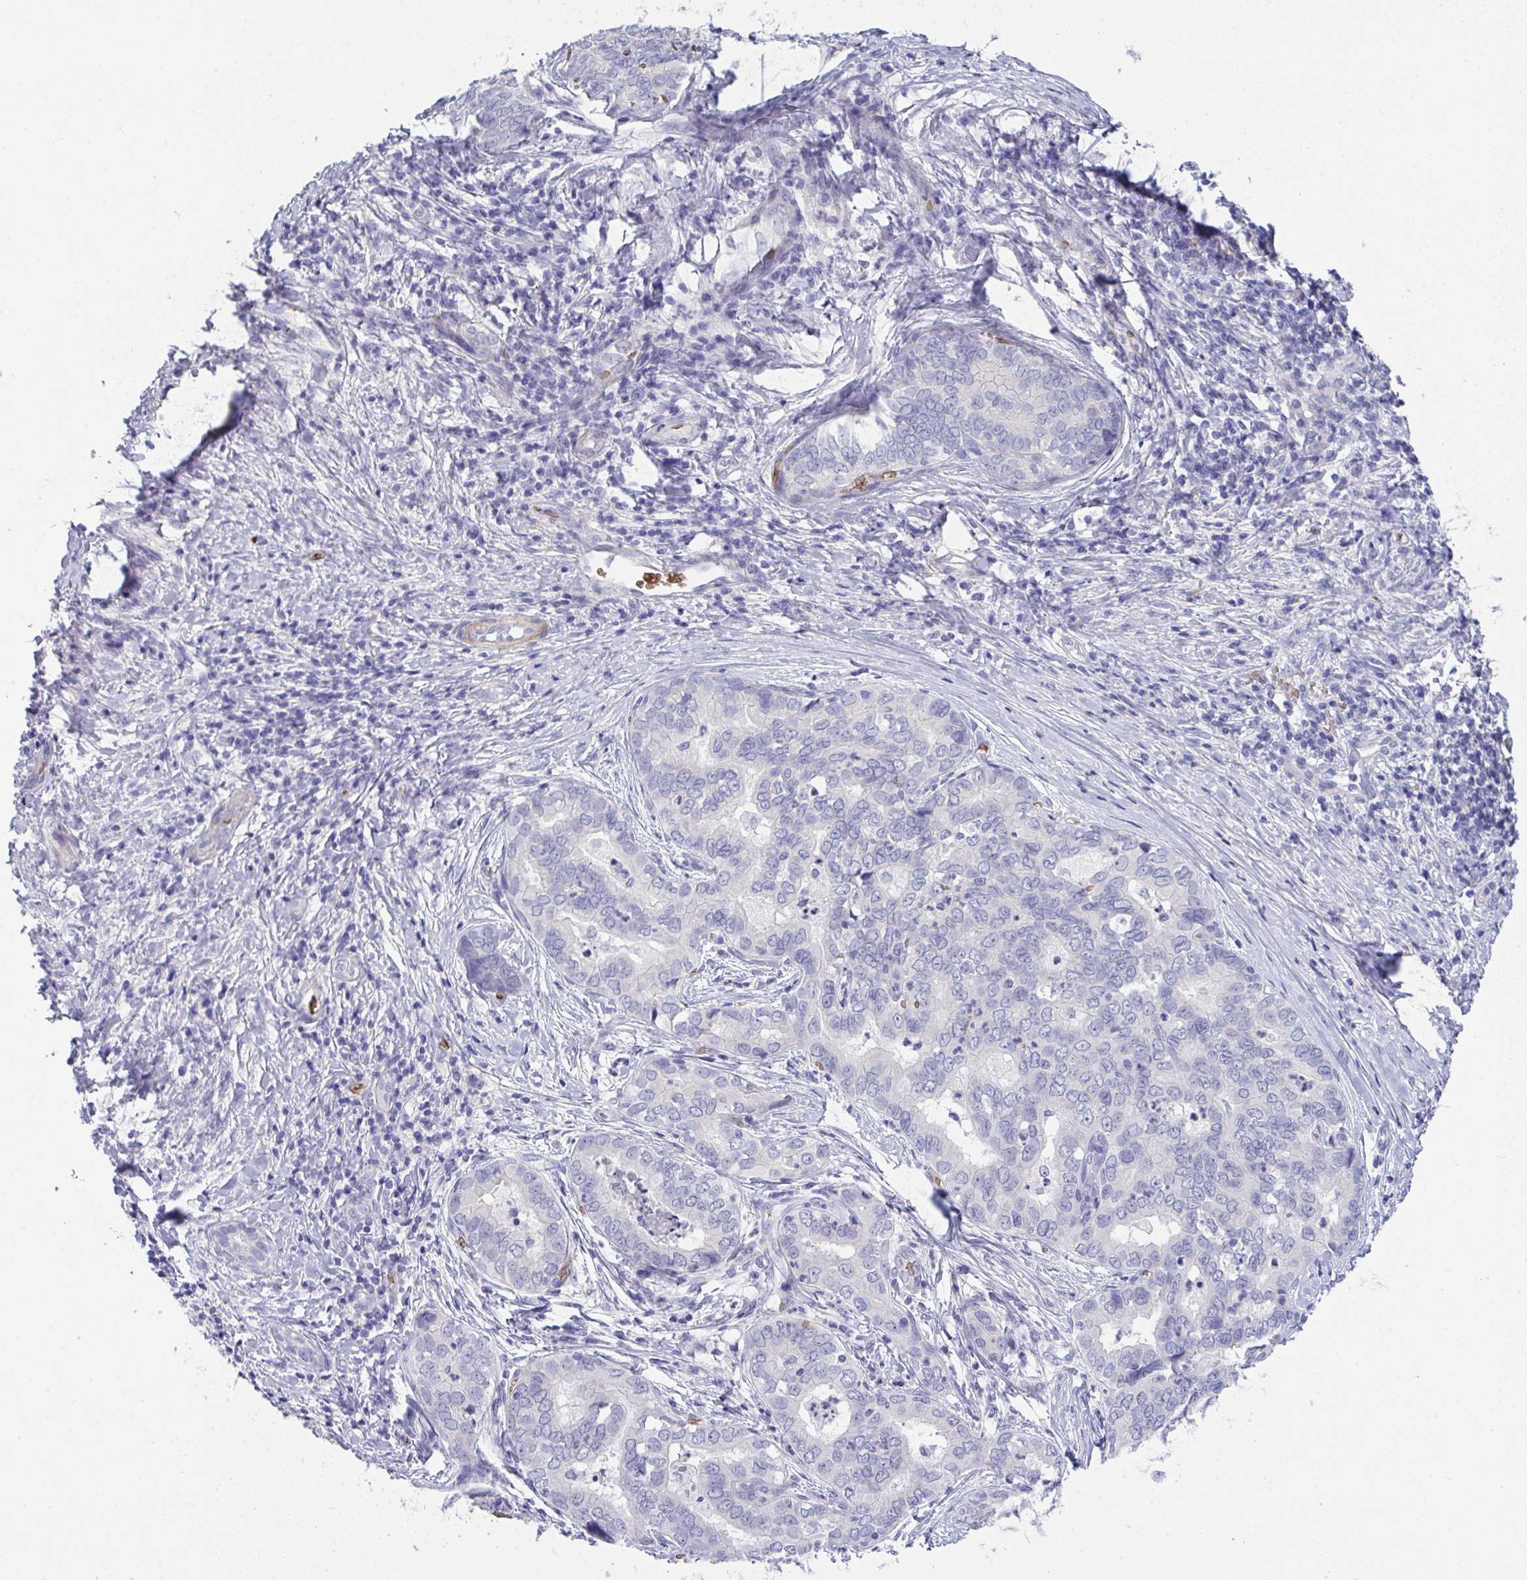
{"staining": {"intensity": "negative", "quantity": "none", "location": "none"}, "tissue": "liver cancer", "cell_type": "Tumor cells", "image_type": "cancer", "snomed": [{"axis": "morphology", "description": "Cholangiocarcinoma"}, {"axis": "topography", "description": "Liver"}], "caption": "The IHC micrograph has no significant expression in tumor cells of liver cancer tissue. Brightfield microscopy of immunohistochemistry stained with DAB (brown) and hematoxylin (blue), captured at high magnification.", "gene": "SPTB", "patient": {"sex": "female", "age": 64}}